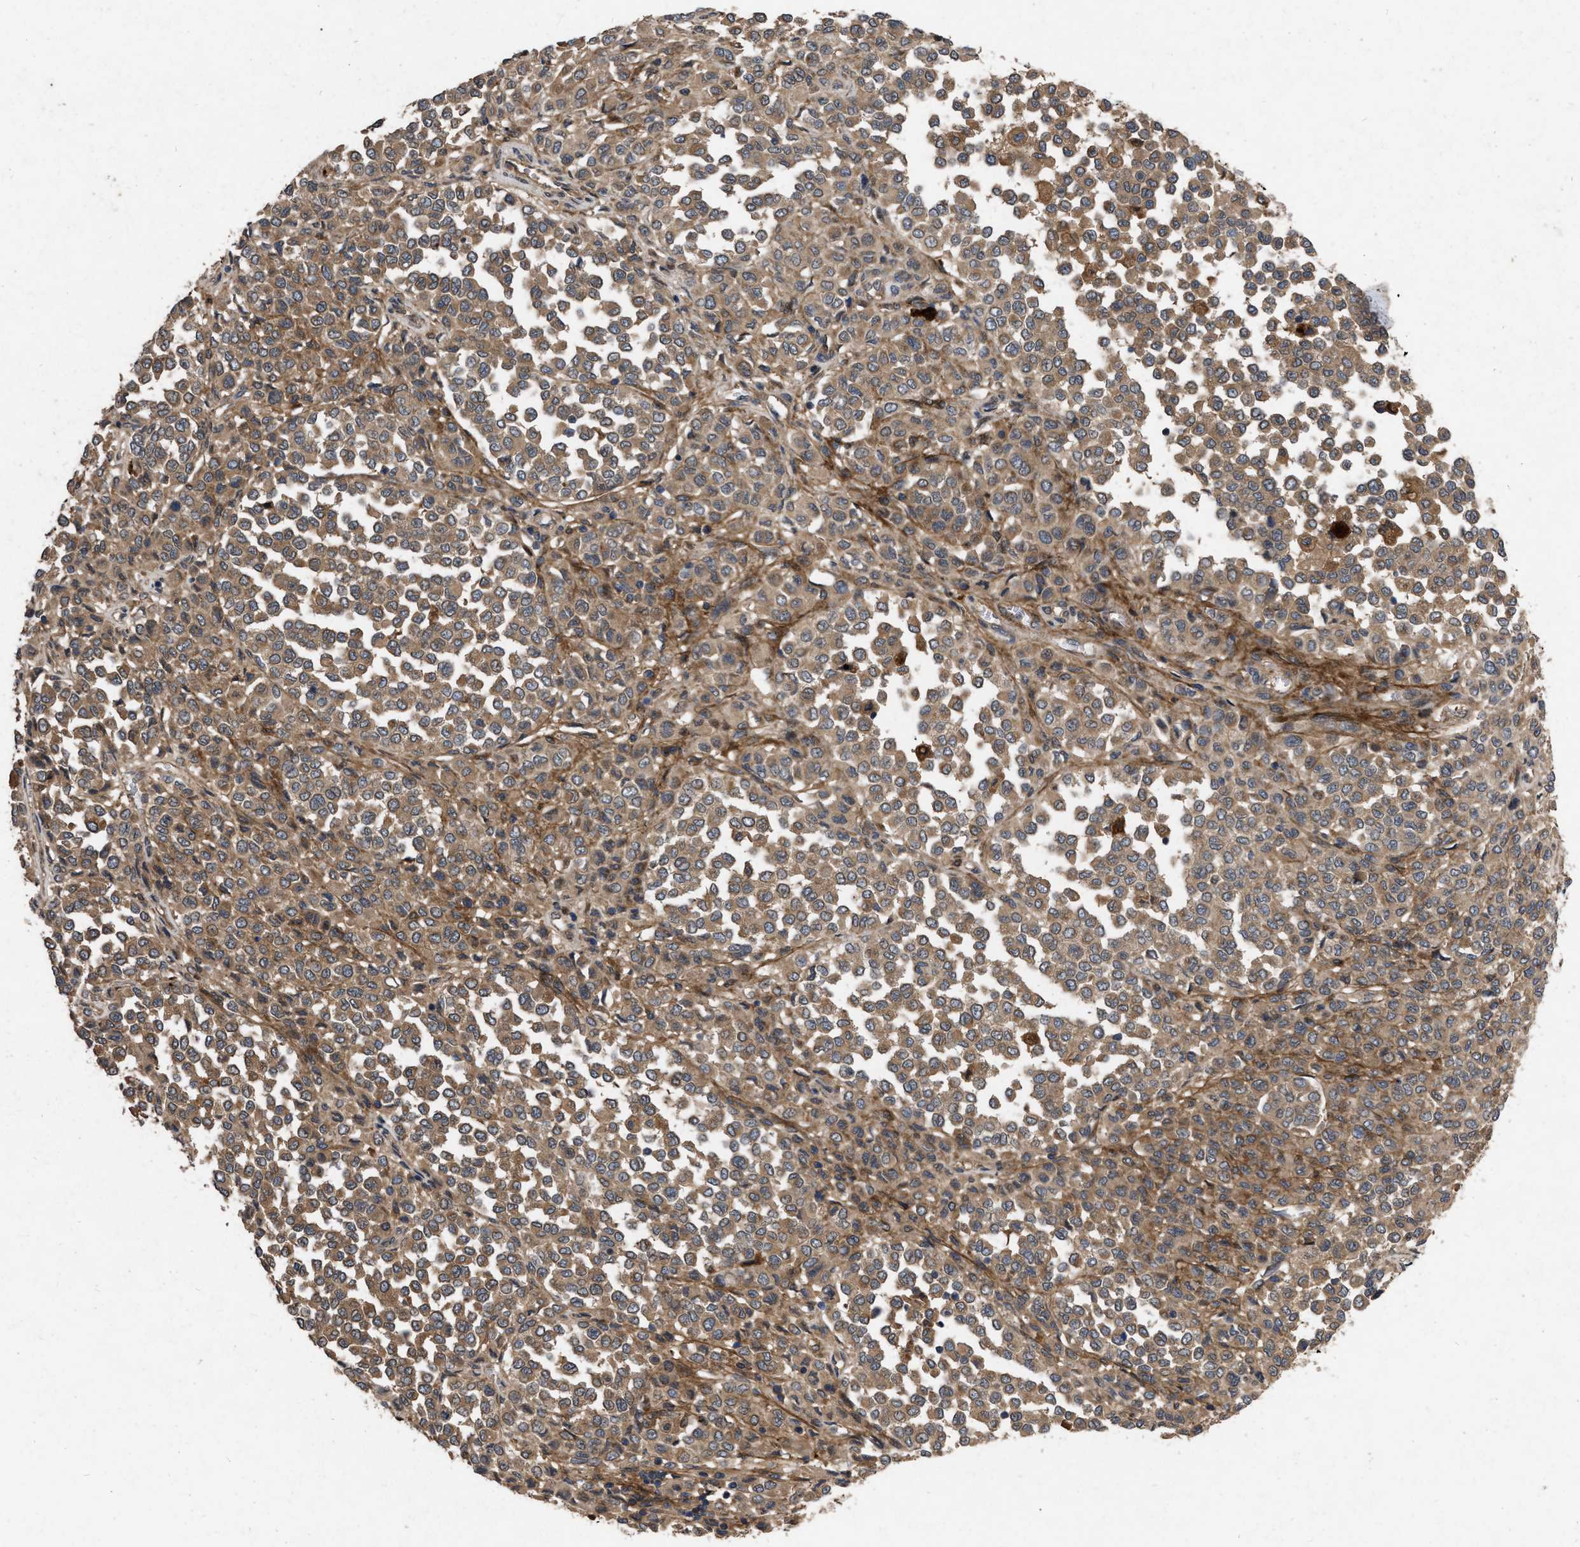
{"staining": {"intensity": "moderate", "quantity": ">75%", "location": "cytoplasmic/membranous"}, "tissue": "melanoma", "cell_type": "Tumor cells", "image_type": "cancer", "snomed": [{"axis": "morphology", "description": "Malignant melanoma, Metastatic site"}, {"axis": "topography", "description": "Pancreas"}], "caption": "Moderate cytoplasmic/membranous staining is present in about >75% of tumor cells in malignant melanoma (metastatic site).", "gene": "CDKN2C", "patient": {"sex": "female", "age": 30}}